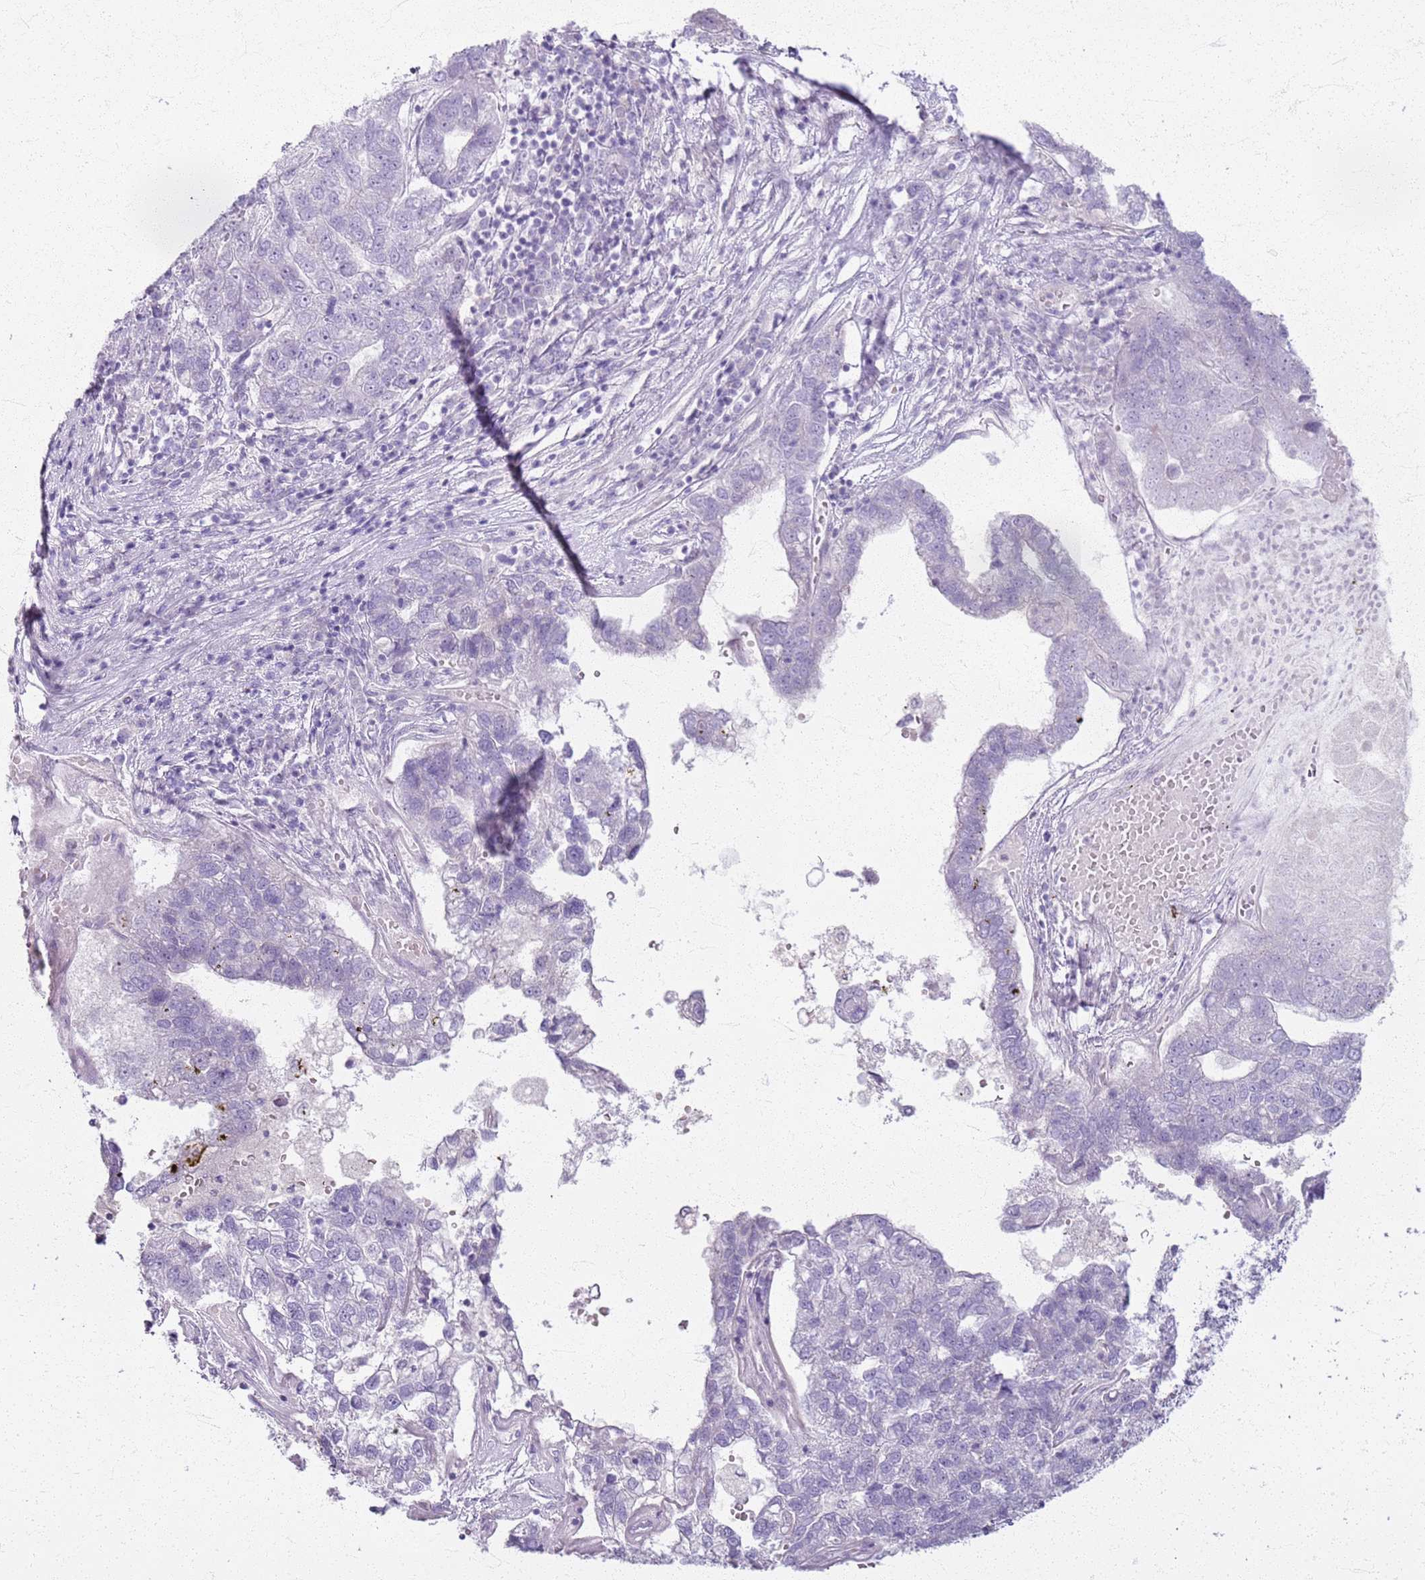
{"staining": {"intensity": "negative", "quantity": "none", "location": "none"}, "tissue": "pancreatic cancer", "cell_type": "Tumor cells", "image_type": "cancer", "snomed": [{"axis": "morphology", "description": "Adenocarcinoma, NOS"}, {"axis": "topography", "description": "Pancreas"}], "caption": "This is an IHC image of human pancreatic cancer (adenocarcinoma). There is no positivity in tumor cells.", "gene": "CSRP3", "patient": {"sex": "female", "age": 61}}